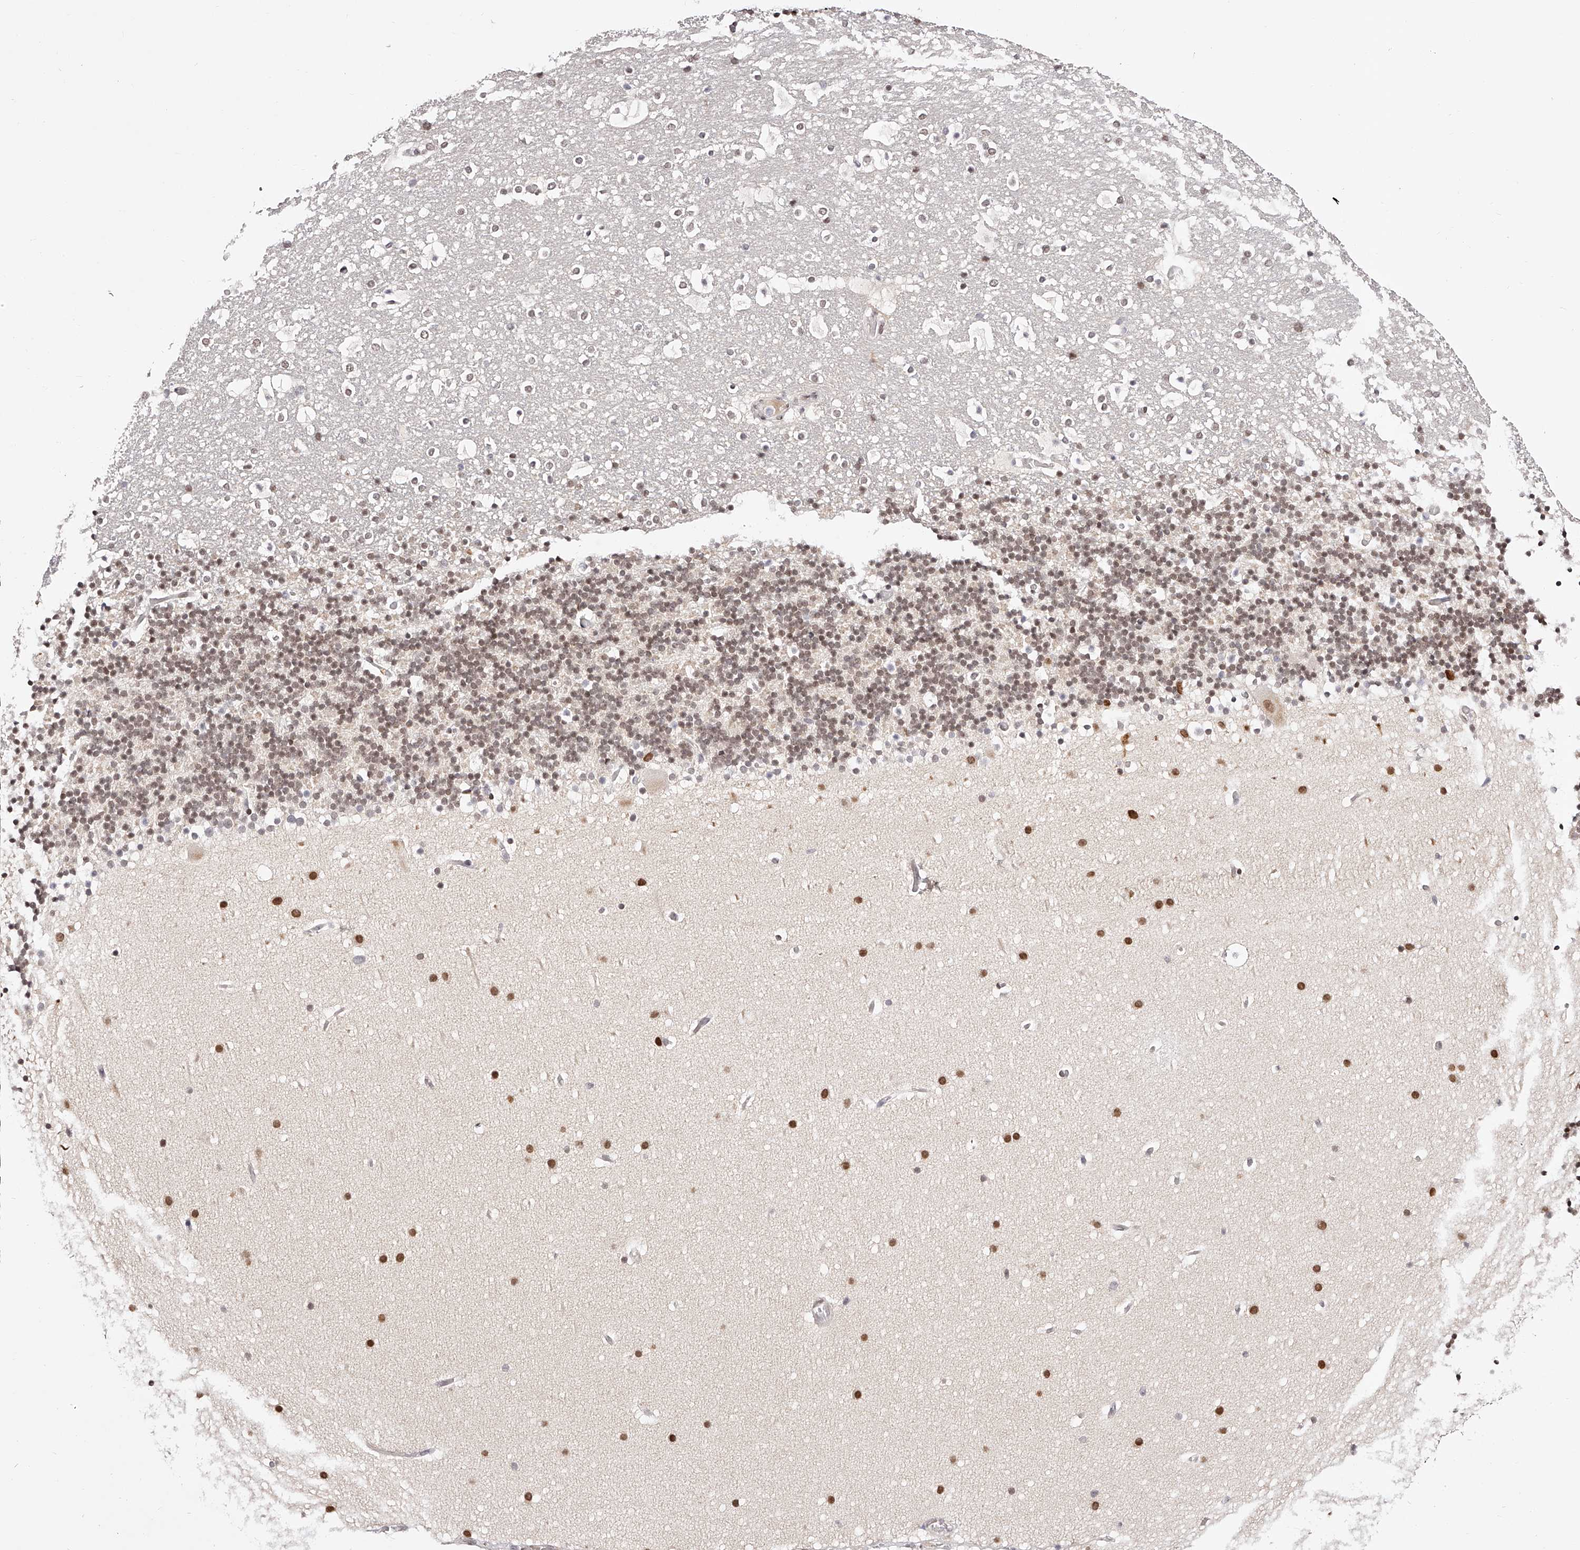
{"staining": {"intensity": "moderate", "quantity": "25%-75%", "location": "nuclear"}, "tissue": "cerebellum", "cell_type": "Cells in granular layer", "image_type": "normal", "snomed": [{"axis": "morphology", "description": "Normal tissue, NOS"}, {"axis": "topography", "description": "Cerebellum"}], "caption": "Cells in granular layer show medium levels of moderate nuclear expression in approximately 25%-75% of cells in benign human cerebellum. The protein of interest is stained brown, and the nuclei are stained in blue (DAB IHC with brightfield microscopy, high magnification).", "gene": "USF3", "patient": {"sex": "male", "age": 57}}